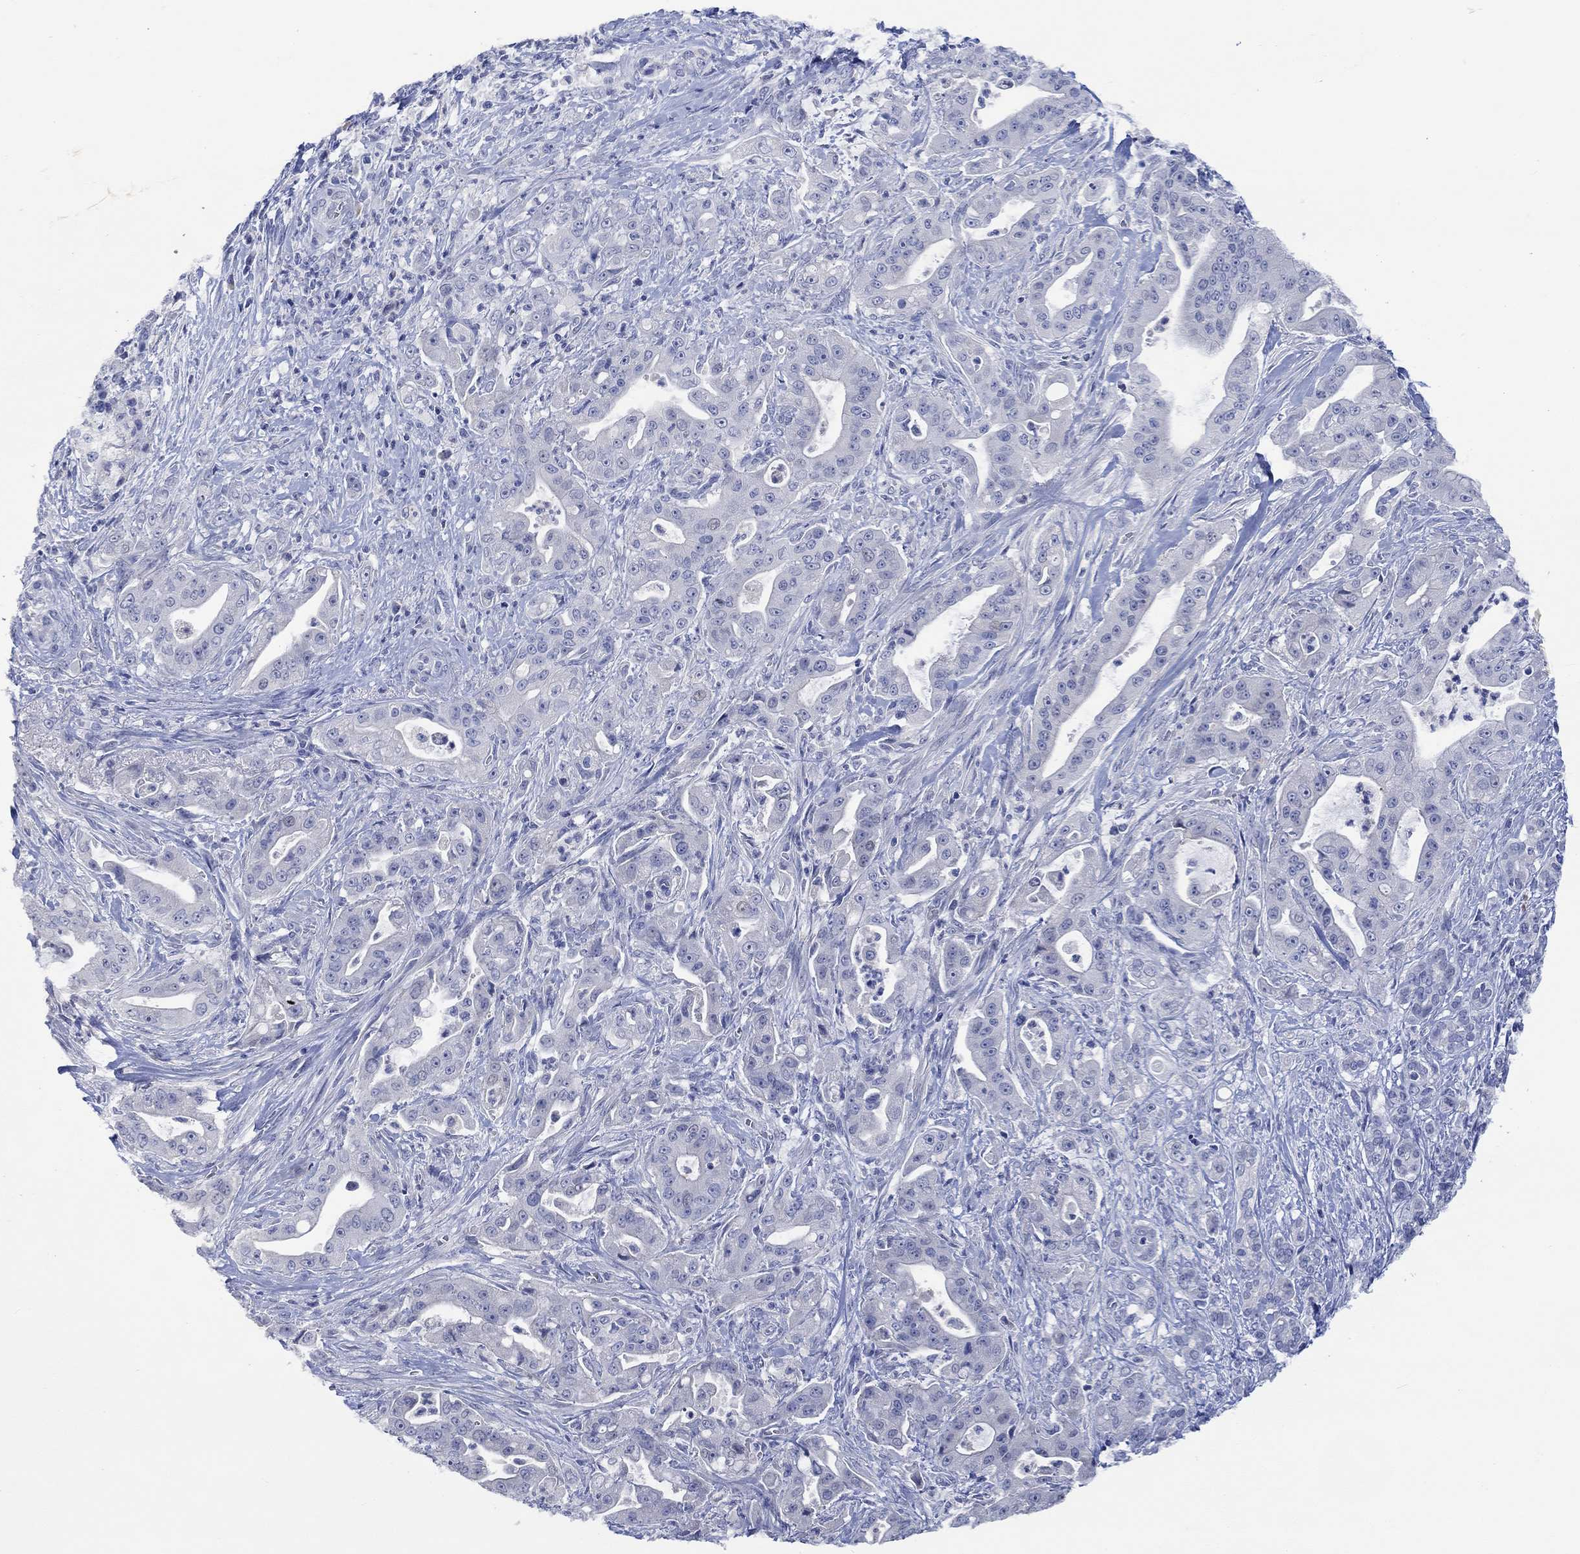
{"staining": {"intensity": "negative", "quantity": "none", "location": "none"}, "tissue": "pancreatic cancer", "cell_type": "Tumor cells", "image_type": "cancer", "snomed": [{"axis": "morphology", "description": "Normal tissue, NOS"}, {"axis": "morphology", "description": "Inflammation, NOS"}, {"axis": "morphology", "description": "Adenocarcinoma, NOS"}, {"axis": "topography", "description": "Pancreas"}], "caption": "A histopathology image of pancreatic adenocarcinoma stained for a protein reveals no brown staining in tumor cells. Brightfield microscopy of immunohistochemistry stained with DAB (brown) and hematoxylin (blue), captured at high magnification.", "gene": "DLK1", "patient": {"sex": "male", "age": 57}}